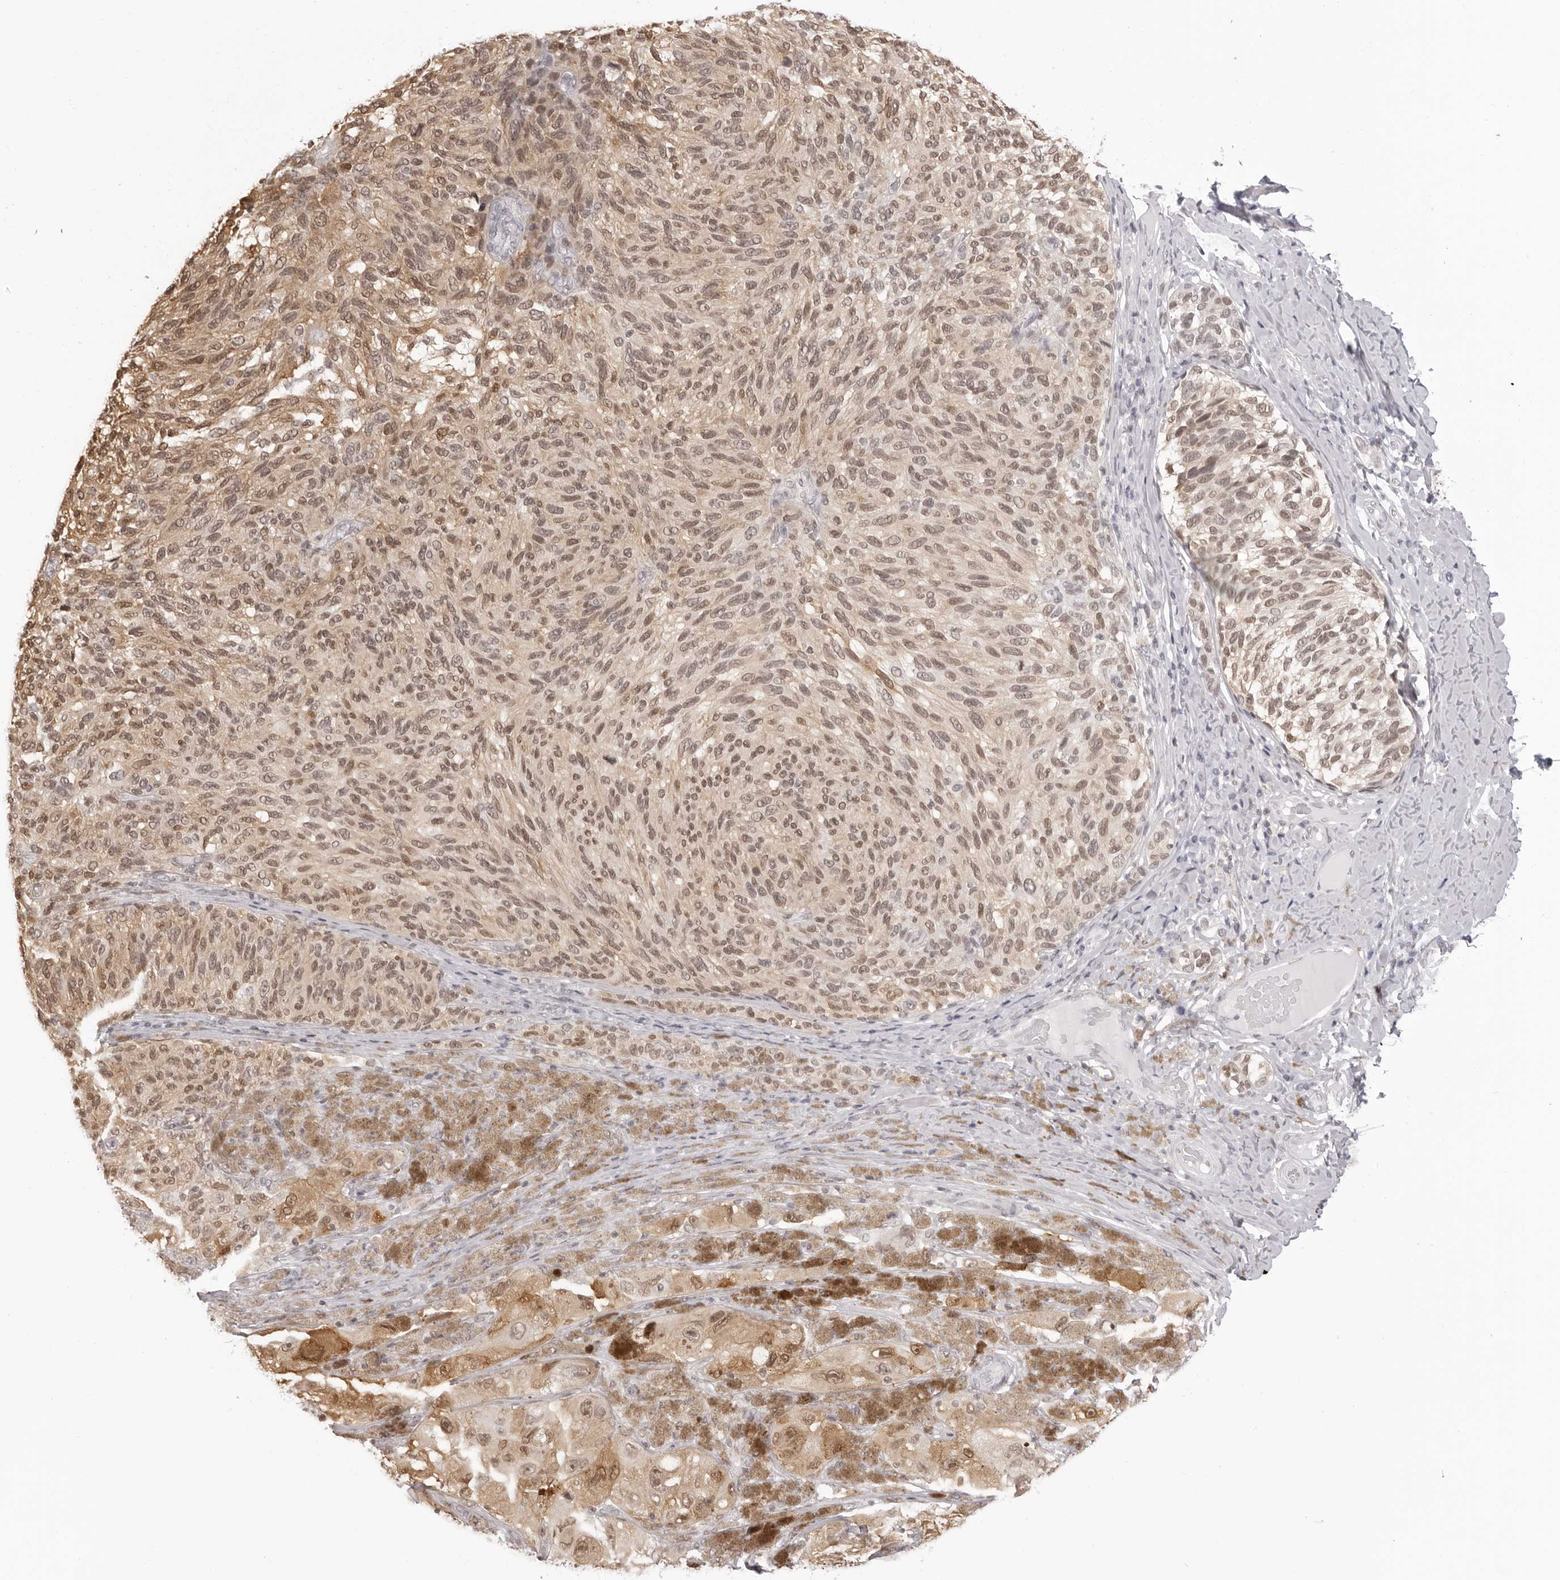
{"staining": {"intensity": "moderate", "quantity": ">75%", "location": "nuclear"}, "tissue": "melanoma", "cell_type": "Tumor cells", "image_type": "cancer", "snomed": [{"axis": "morphology", "description": "Malignant melanoma, NOS"}, {"axis": "topography", "description": "Skin"}], "caption": "Immunohistochemical staining of malignant melanoma displays moderate nuclear protein staining in about >75% of tumor cells. (DAB IHC, brown staining for protein, blue staining for nuclei).", "gene": "HSPA4", "patient": {"sex": "female", "age": 73}}